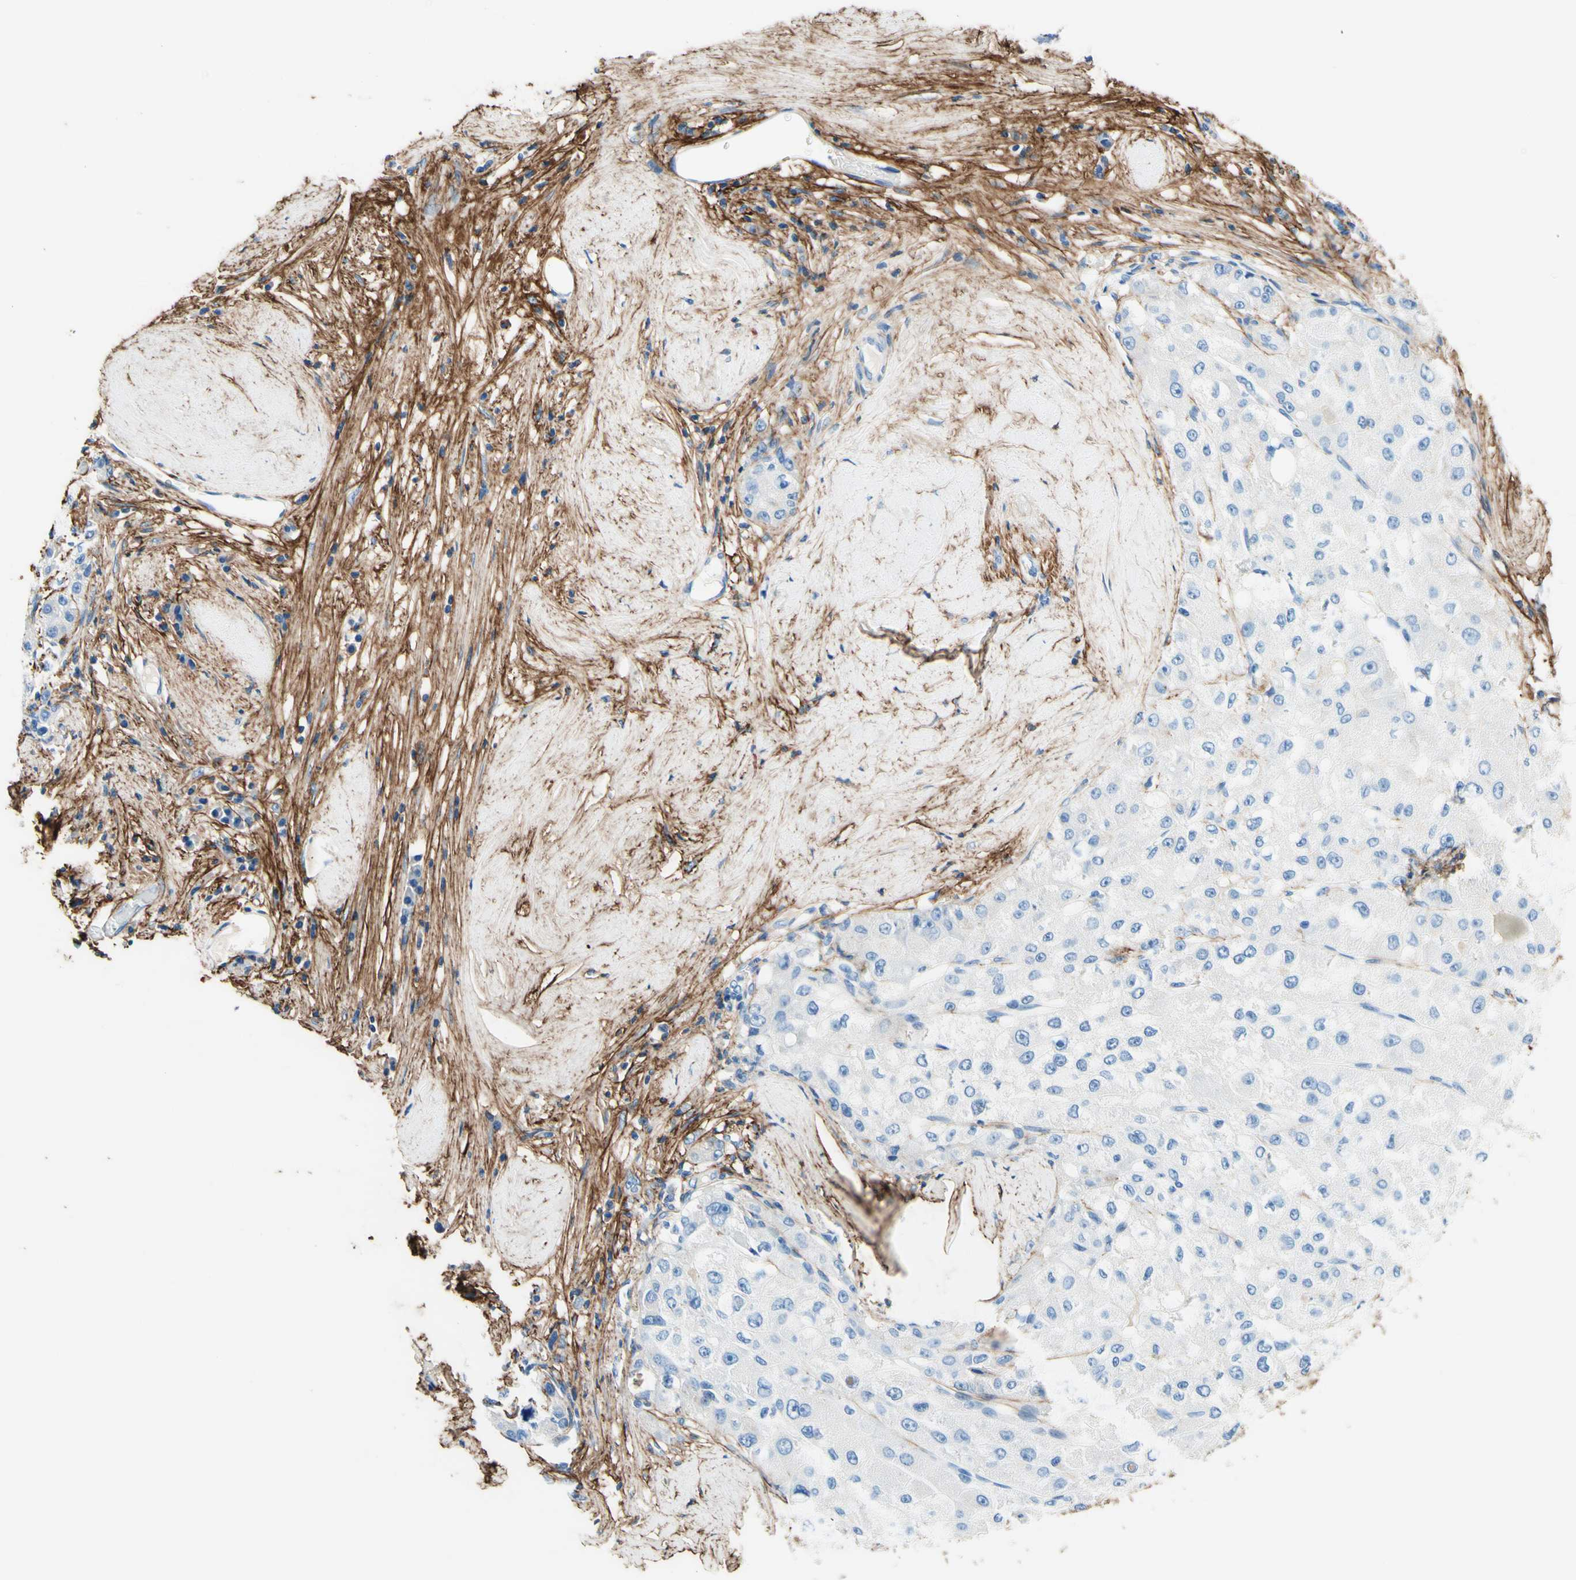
{"staining": {"intensity": "negative", "quantity": "none", "location": "none"}, "tissue": "liver cancer", "cell_type": "Tumor cells", "image_type": "cancer", "snomed": [{"axis": "morphology", "description": "Carcinoma, Hepatocellular, NOS"}, {"axis": "topography", "description": "Liver"}], "caption": "DAB (3,3'-diaminobenzidine) immunohistochemical staining of human liver cancer shows no significant positivity in tumor cells.", "gene": "MFAP5", "patient": {"sex": "male", "age": 80}}